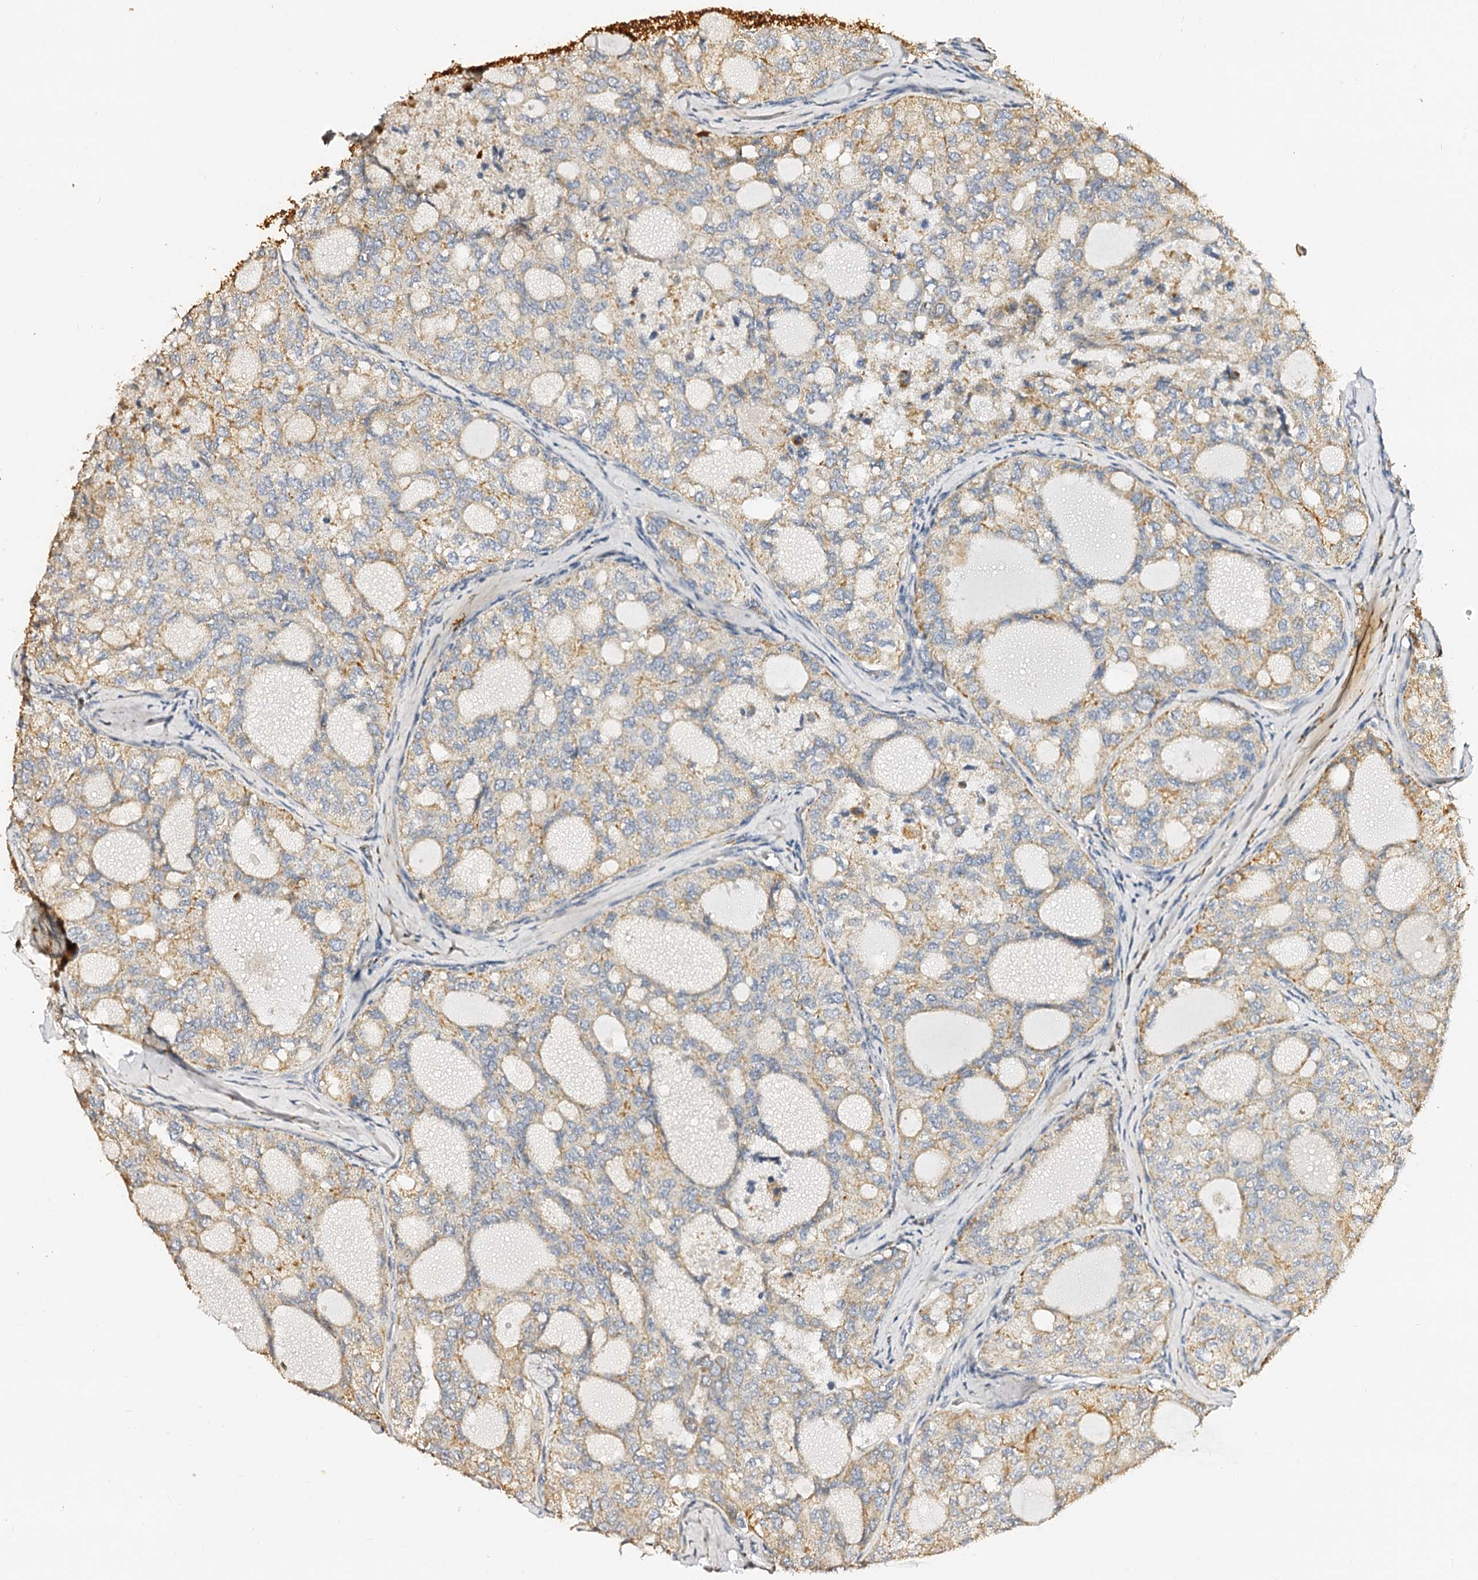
{"staining": {"intensity": "moderate", "quantity": "25%-75%", "location": "cytoplasmic/membranous"}, "tissue": "thyroid cancer", "cell_type": "Tumor cells", "image_type": "cancer", "snomed": [{"axis": "morphology", "description": "Follicular adenoma carcinoma, NOS"}, {"axis": "topography", "description": "Thyroid gland"}], "caption": "Immunohistochemistry (IHC) staining of thyroid follicular adenoma carcinoma, which demonstrates medium levels of moderate cytoplasmic/membranous positivity in about 25%-75% of tumor cells indicating moderate cytoplasmic/membranous protein expression. The staining was performed using DAB (brown) for protein detection and nuclei were counterstained in hematoxylin (blue).", "gene": "MAOB", "patient": {"sex": "male", "age": 75}}